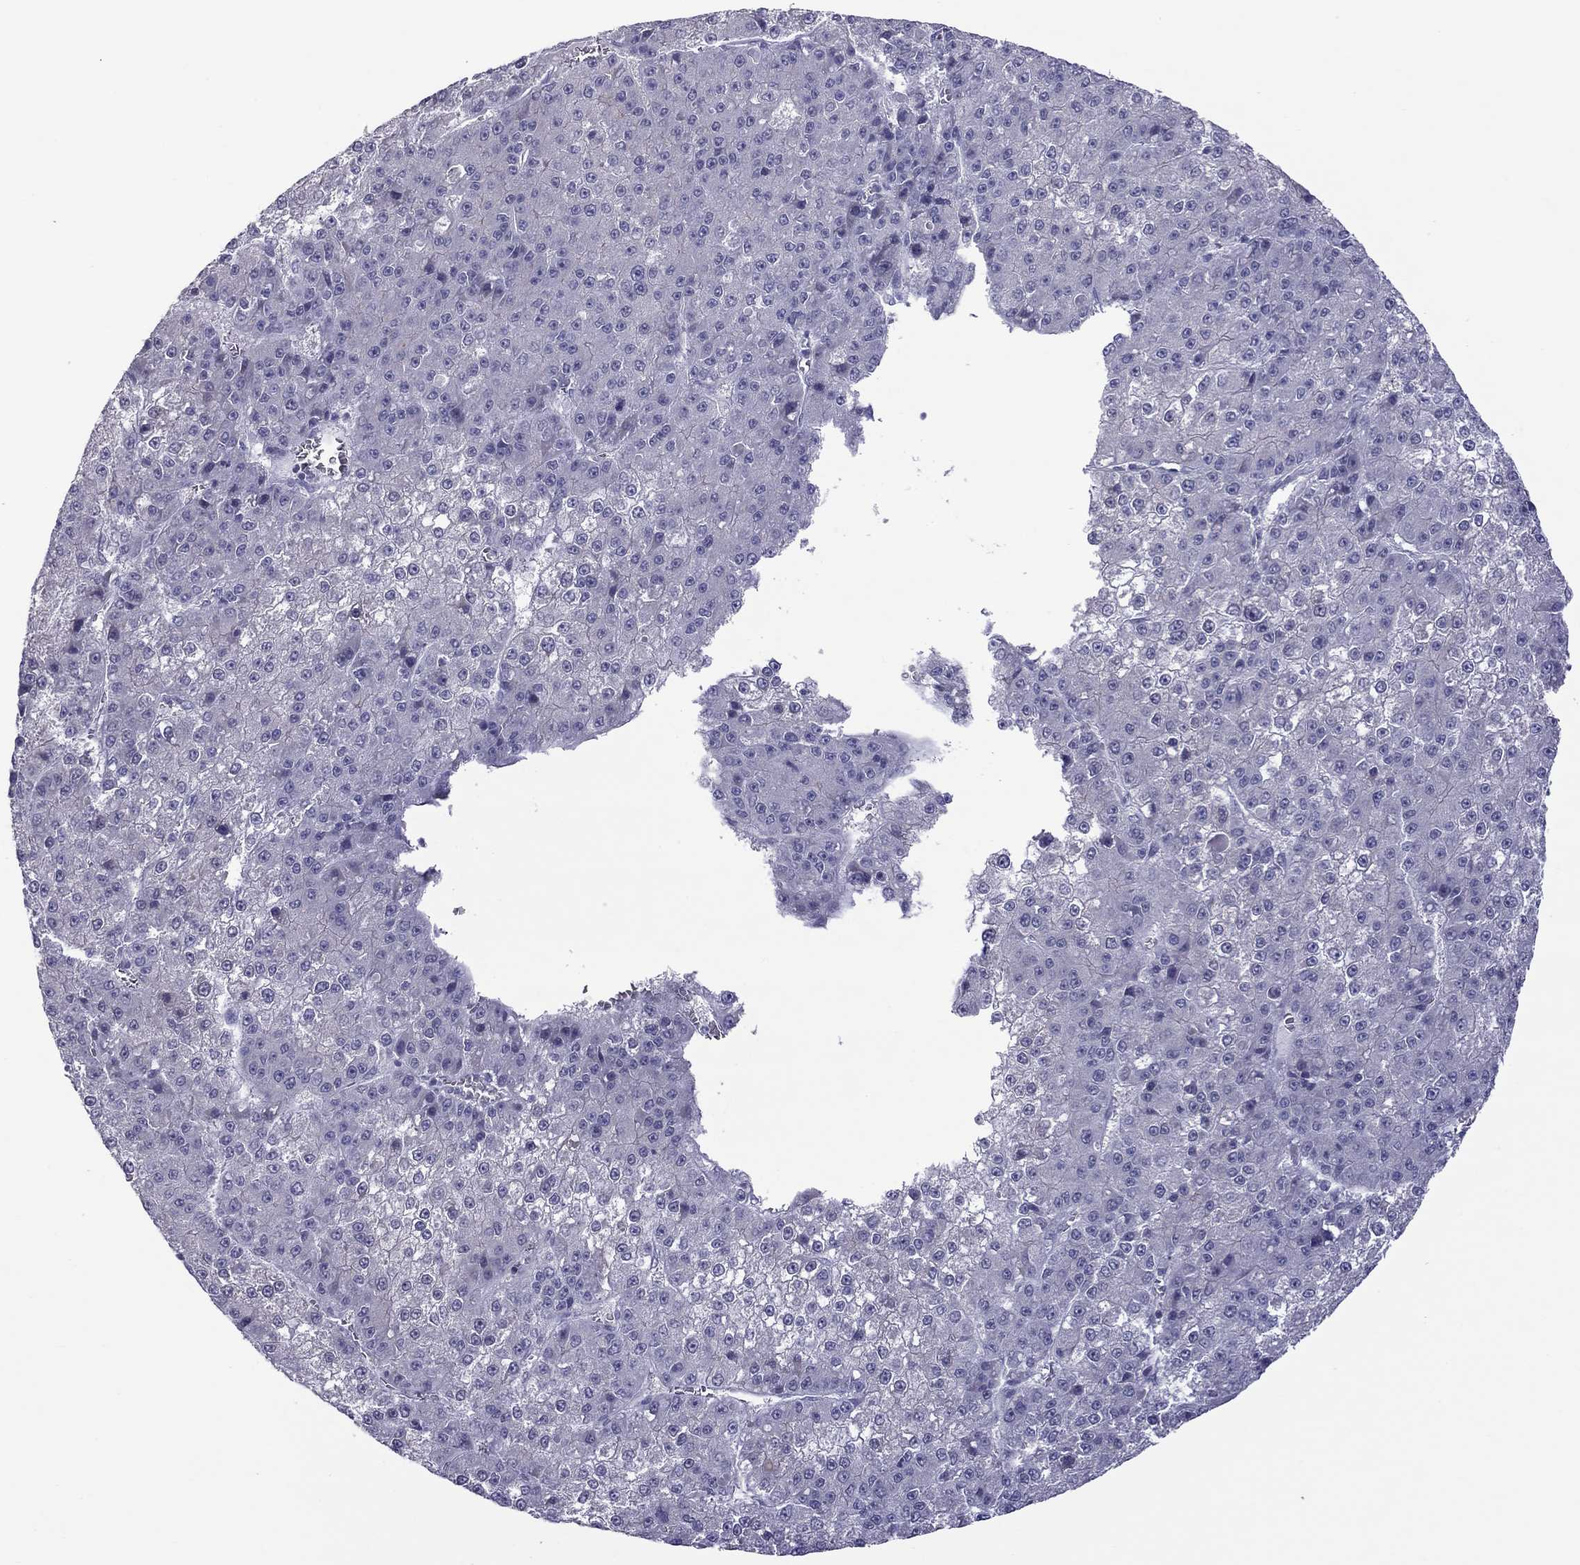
{"staining": {"intensity": "negative", "quantity": "none", "location": "none"}, "tissue": "liver cancer", "cell_type": "Tumor cells", "image_type": "cancer", "snomed": [{"axis": "morphology", "description": "Carcinoma, Hepatocellular, NOS"}, {"axis": "topography", "description": "Liver"}], "caption": "Immunohistochemical staining of human liver cancer (hepatocellular carcinoma) exhibits no significant expression in tumor cells.", "gene": "TEX14", "patient": {"sex": "female", "age": 73}}